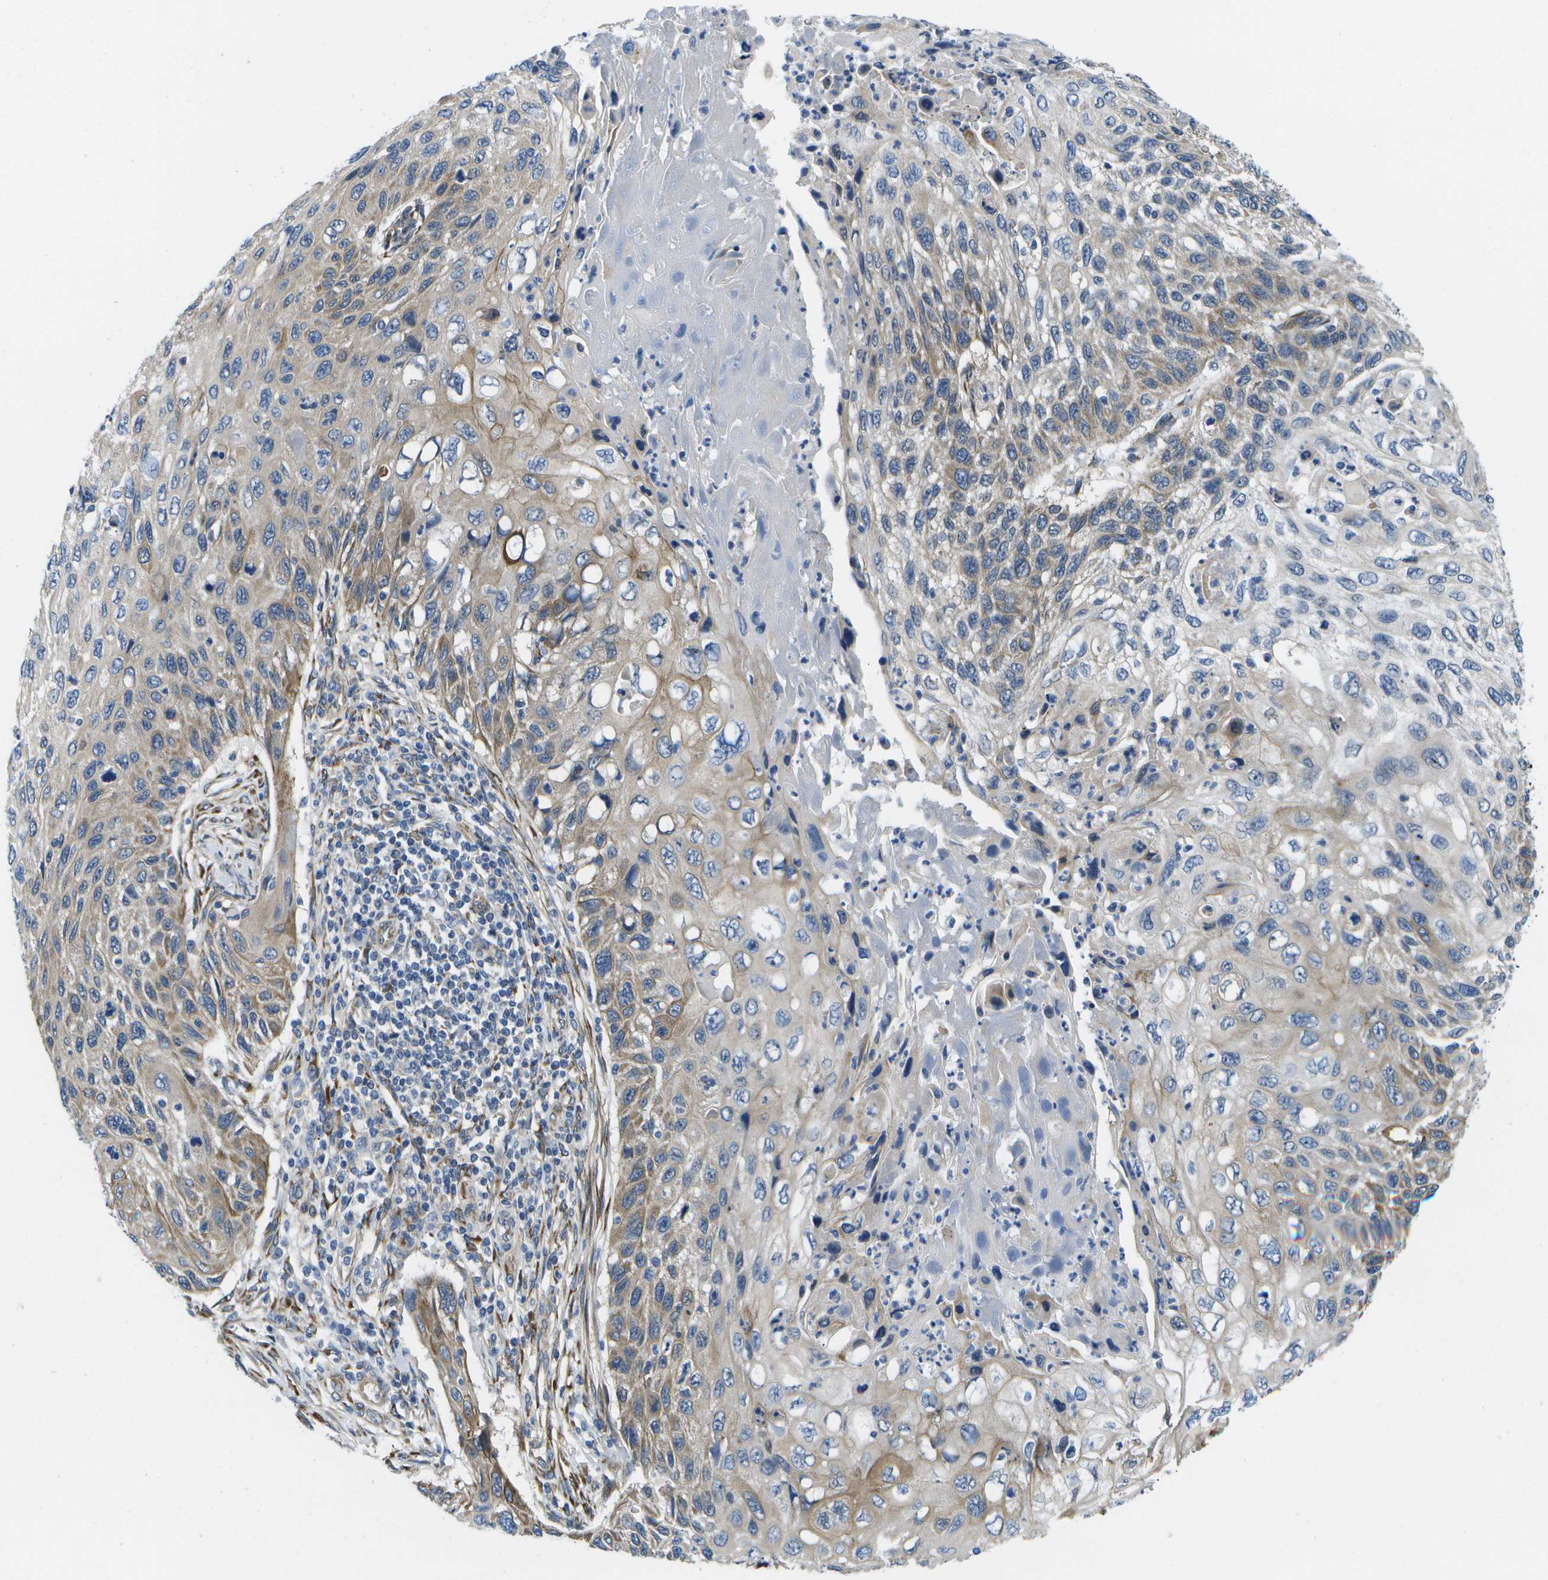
{"staining": {"intensity": "moderate", "quantity": "<25%", "location": "cytoplasmic/membranous"}, "tissue": "cervical cancer", "cell_type": "Tumor cells", "image_type": "cancer", "snomed": [{"axis": "morphology", "description": "Squamous cell carcinoma, NOS"}, {"axis": "topography", "description": "Cervix"}], "caption": "Cervical squamous cell carcinoma stained with a protein marker demonstrates moderate staining in tumor cells.", "gene": "P3H1", "patient": {"sex": "female", "age": 70}}